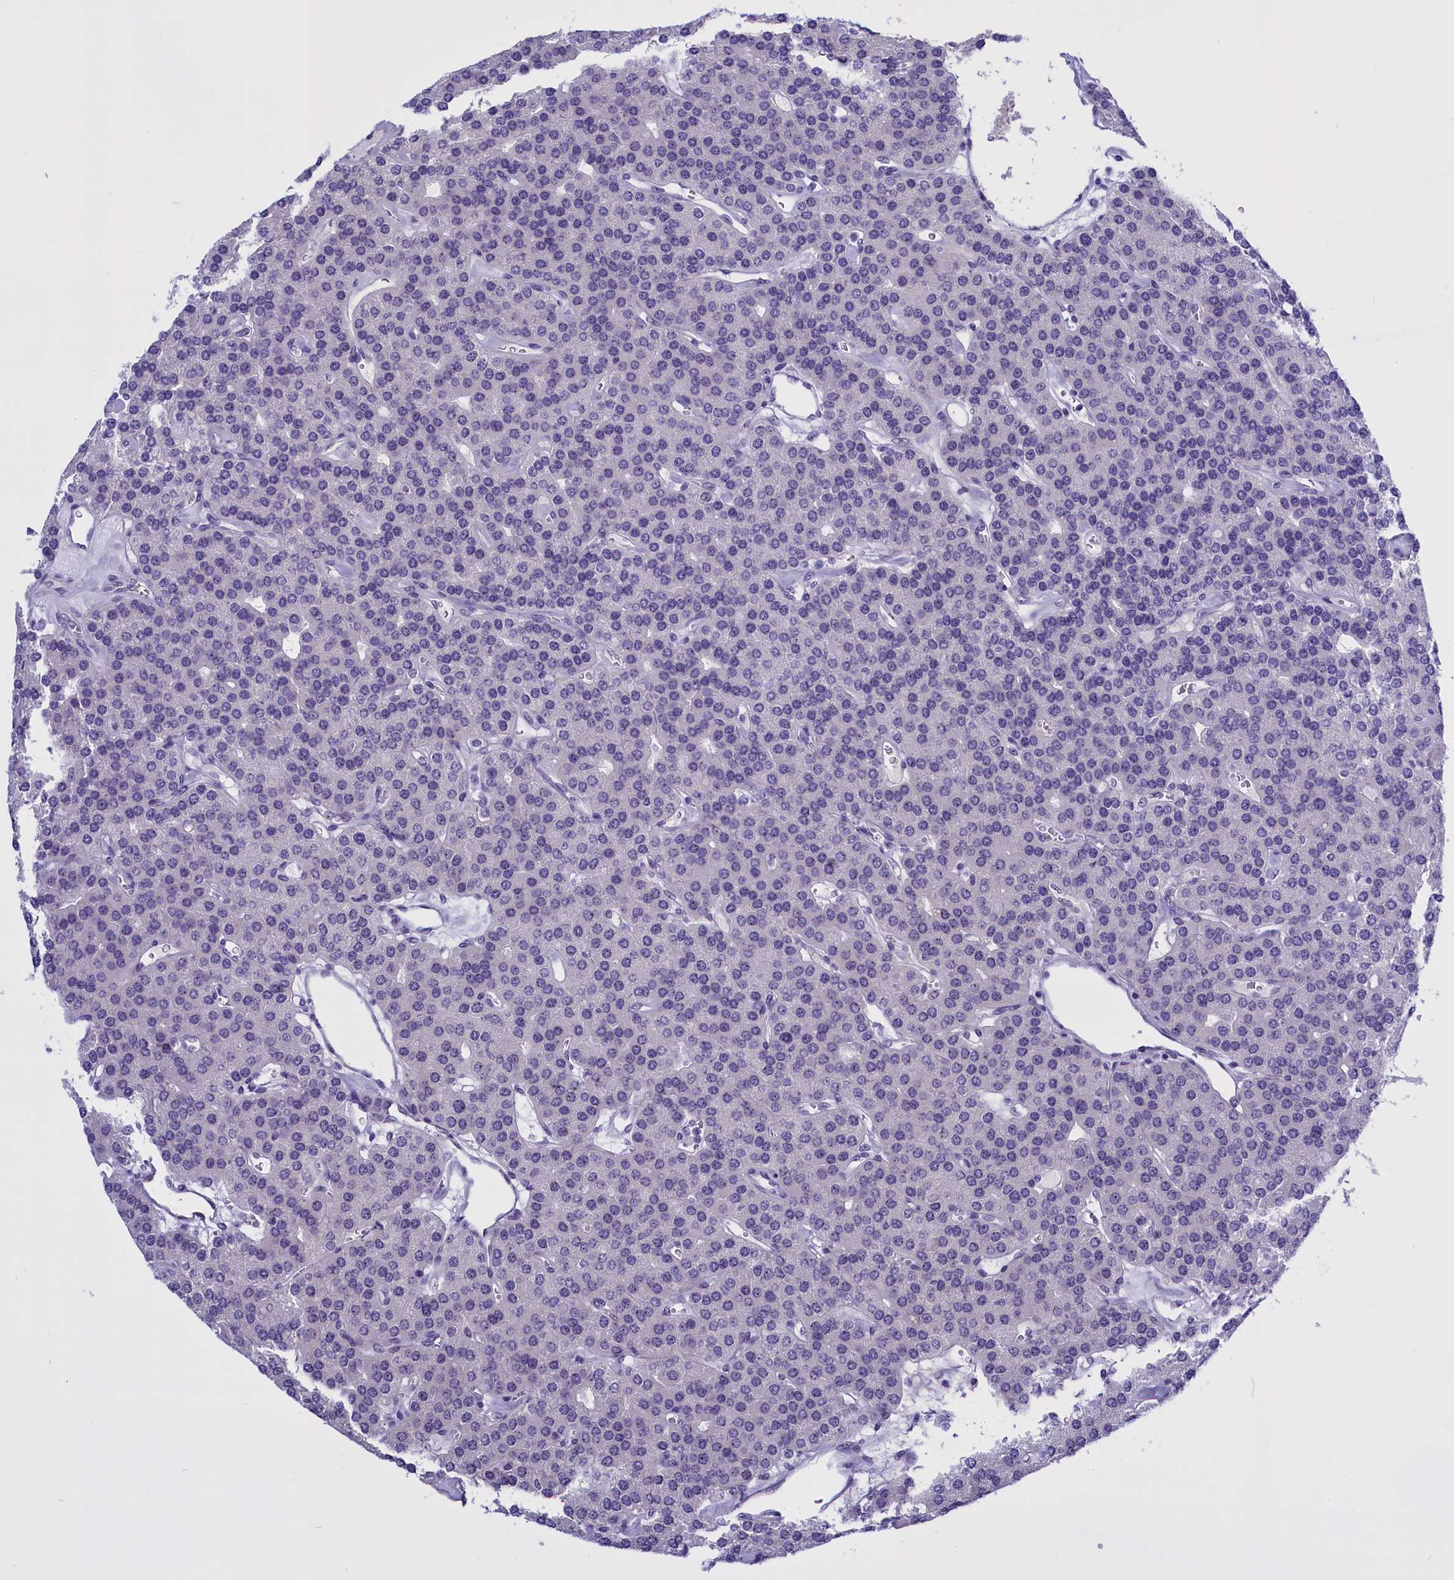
{"staining": {"intensity": "negative", "quantity": "none", "location": "none"}, "tissue": "parathyroid gland", "cell_type": "Glandular cells", "image_type": "normal", "snomed": [{"axis": "morphology", "description": "Normal tissue, NOS"}, {"axis": "morphology", "description": "Adenoma, NOS"}, {"axis": "topography", "description": "Parathyroid gland"}], "caption": "This is an immunohistochemistry photomicrograph of benign parathyroid gland. There is no expression in glandular cells.", "gene": "TBL3", "patient": {"sex": "female", "age": 86}}